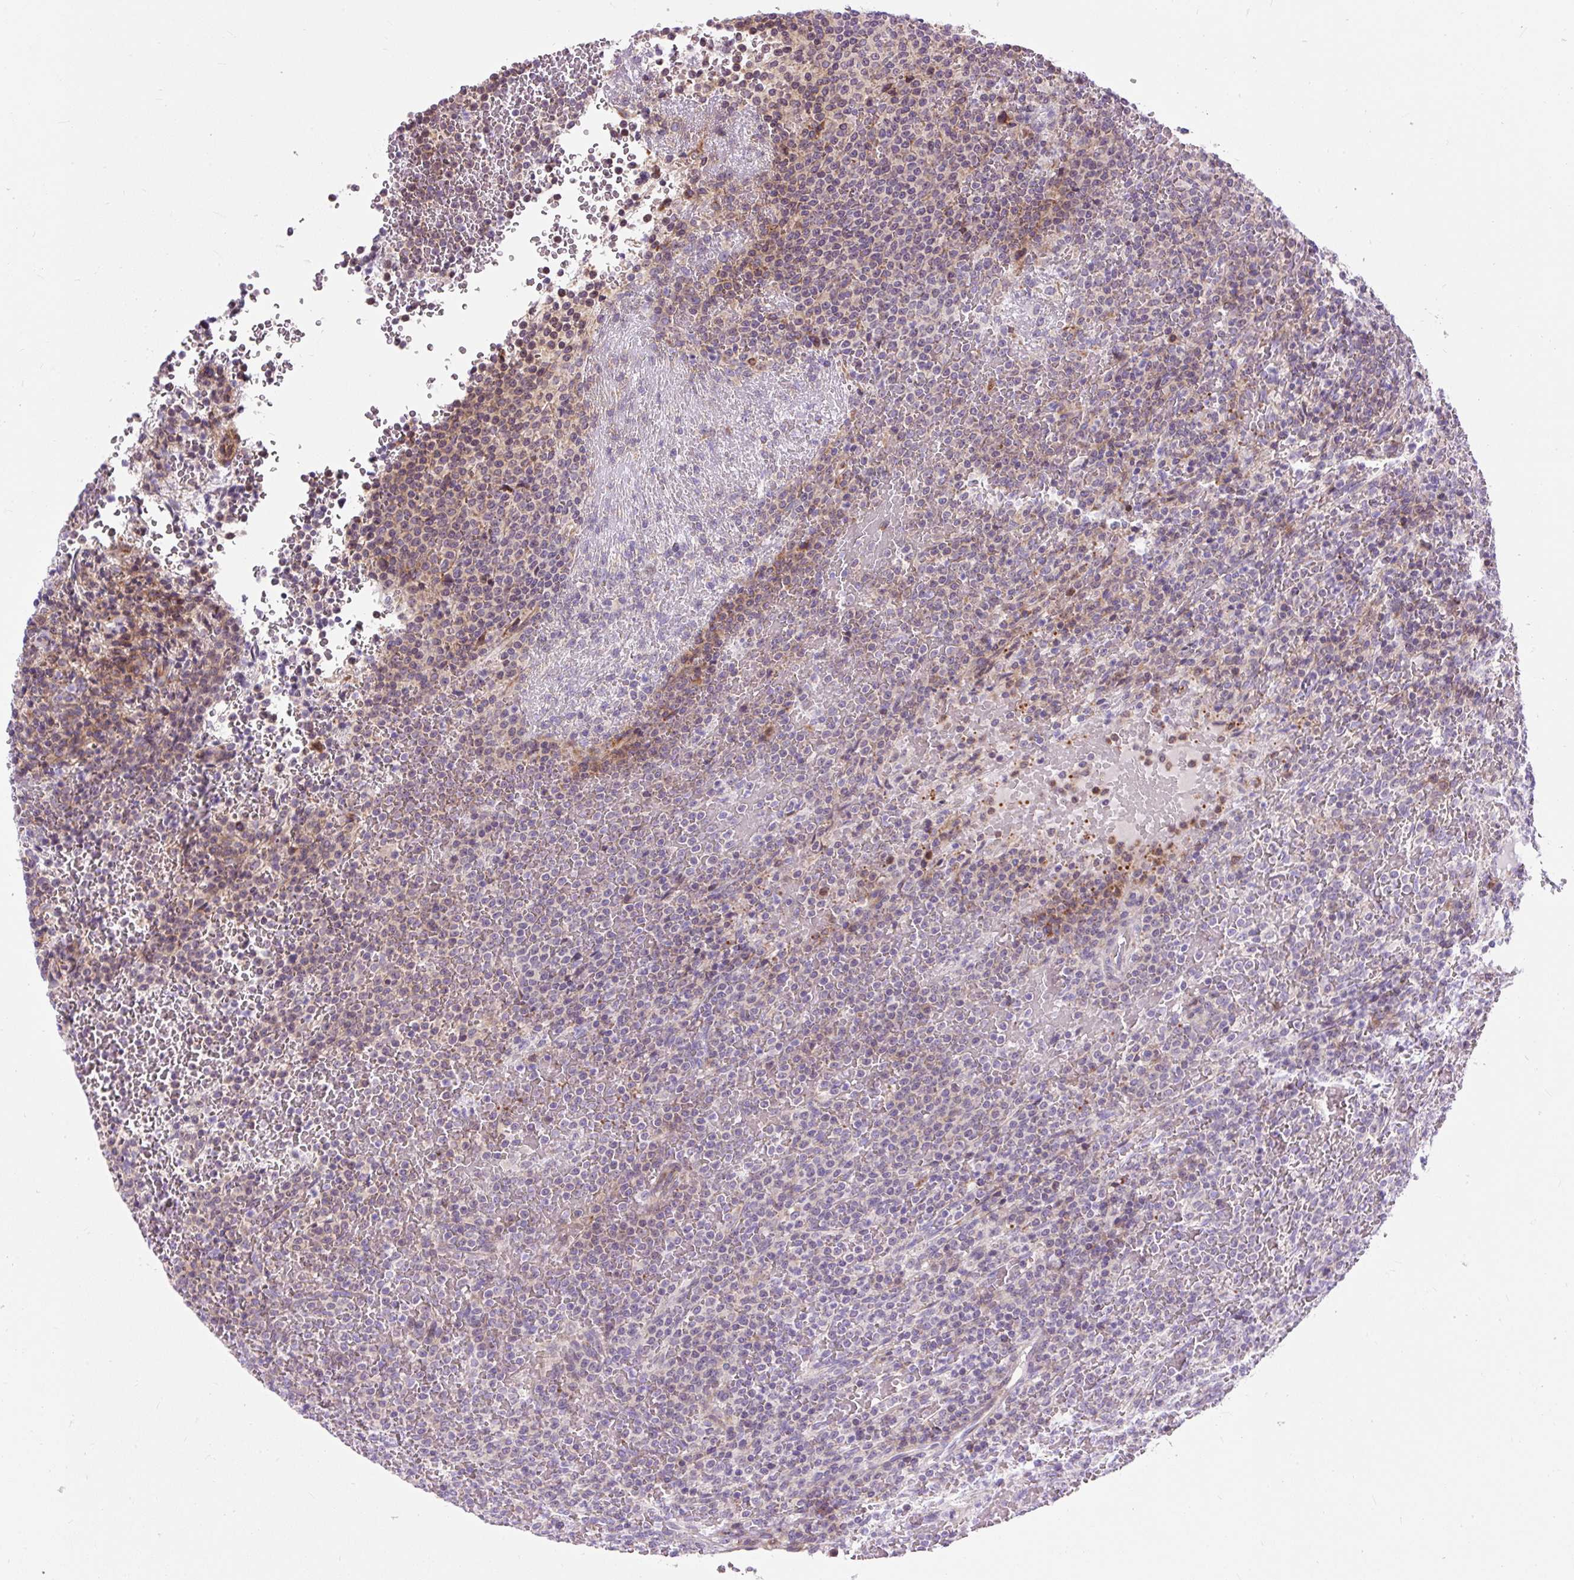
{"staining": {"intensity": "weak", "quantity": "<25%", "location": "cytoplasmic/membranous"}, "tissue": "lymphoma", "cell_type": "Tumor cells", "image_type": "cancer", "snomed": [{"axis": "morphology", "description": "Malignant lymphoma, non-Hodgkin's type, Low grade"}, {"axis": "topography", "description": "Spleen"}], "caption": "High power microscopy photomicrograph of an immunohistochemistry (IHC) photomicrograph of lymphoma, revealing no significant positivity in tumor cells.", "gene": "CISD3", "patient": {"sex": "male", "age": 60}}